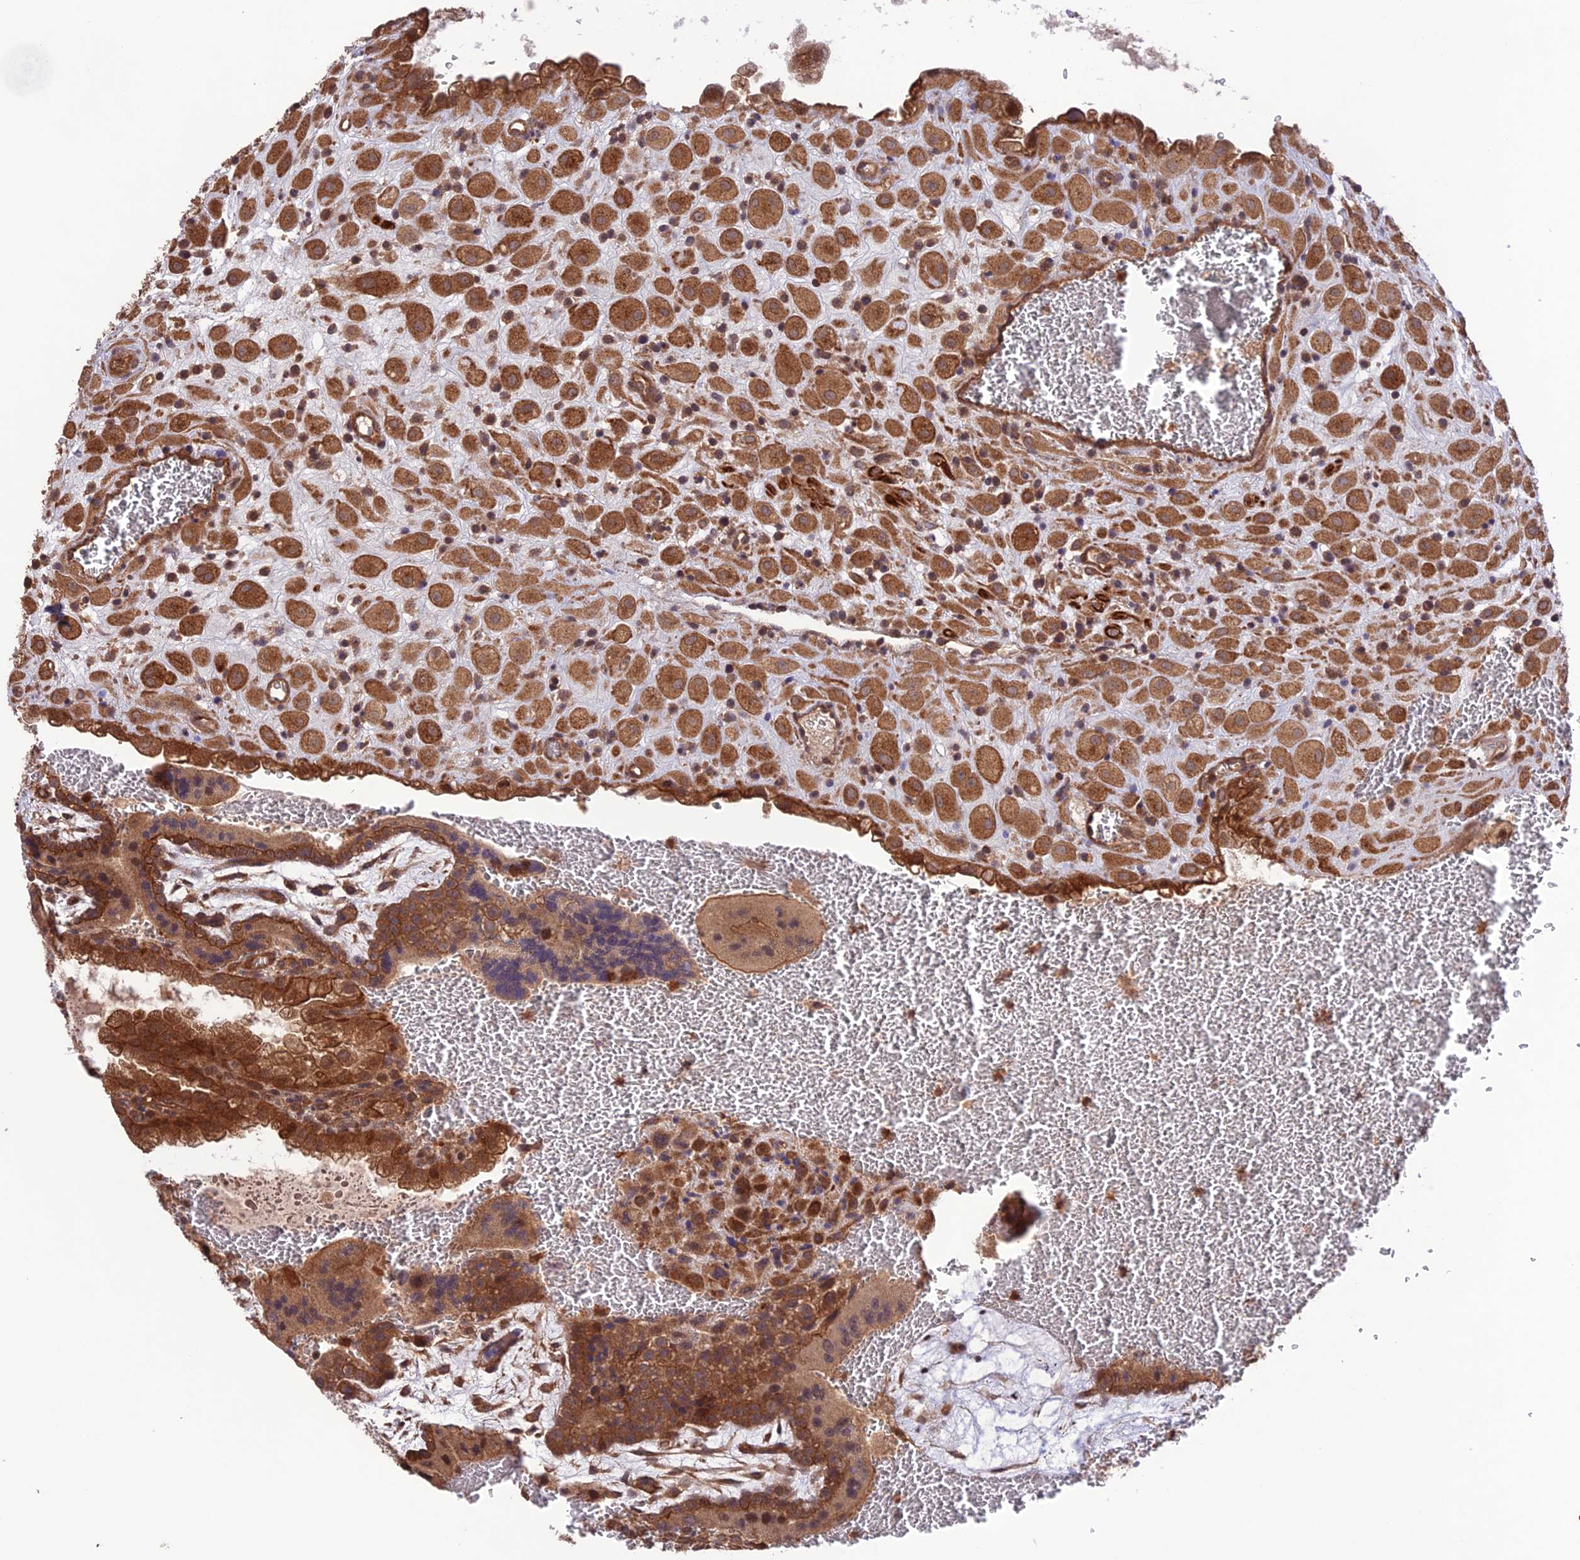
{"staining": {"intensity": "moderate", "quantity": ">75%", "location": "cytoplasmic/membranous"}, "tissue": "placenta", "cell_type": "Decidual cells", "image_type": "normal", "snomed": [{"axis": "morphology", "description": "Normal tissue, NOS"}, {"axis": "topography", "description": "Placenta"}], "caption": "An IHC photomicrograph of normal tissue is shown. Protein staining in brown labels moderate cytoplasmic/membranous positivity in placenta within decidual cells.", "gene": "FCHSD1", "patient": {"sex": "female", "age": 35}}